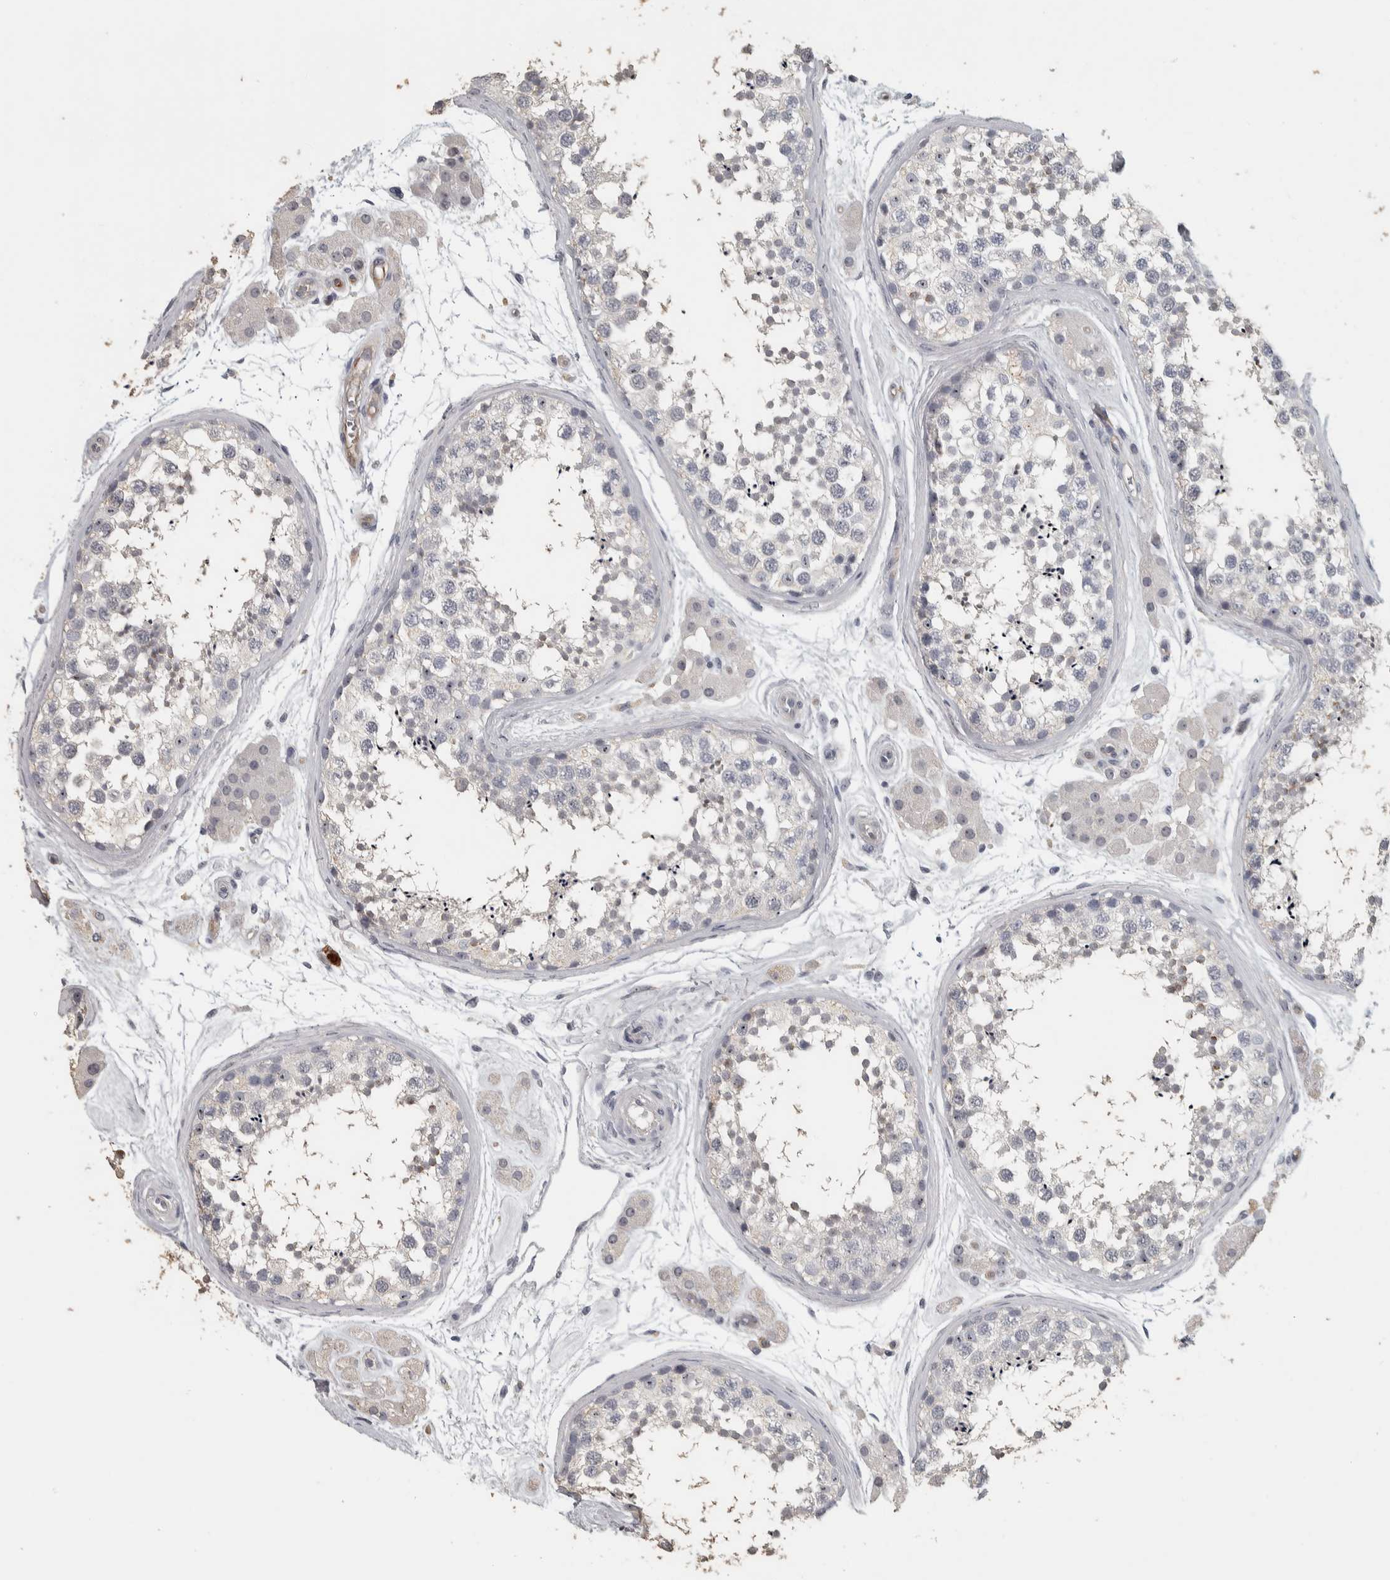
{"staining": {"intensity": "weak", "quantity": "<25%", "location": "nuclear"}, "tissue": "testis", "cell_type": "Cells in seminiferous ducts", "image_type": "normal", "snomed": [{"axis": "morphology", "description": "Normal tissue, NOS"}, {"axis": "topography", "description": "Testis"}], "caption": "Testis was stained to show a protein in brown. There is no significant positivity in cells in seminiferous ducts. (Stains: DAB immunohistochemistry with hematoxylin counter stain, Microscopy: brightfield microscopy at high magnification).", "gene": "DCAF10", "patient": {"sex": "male", "age": 56}}